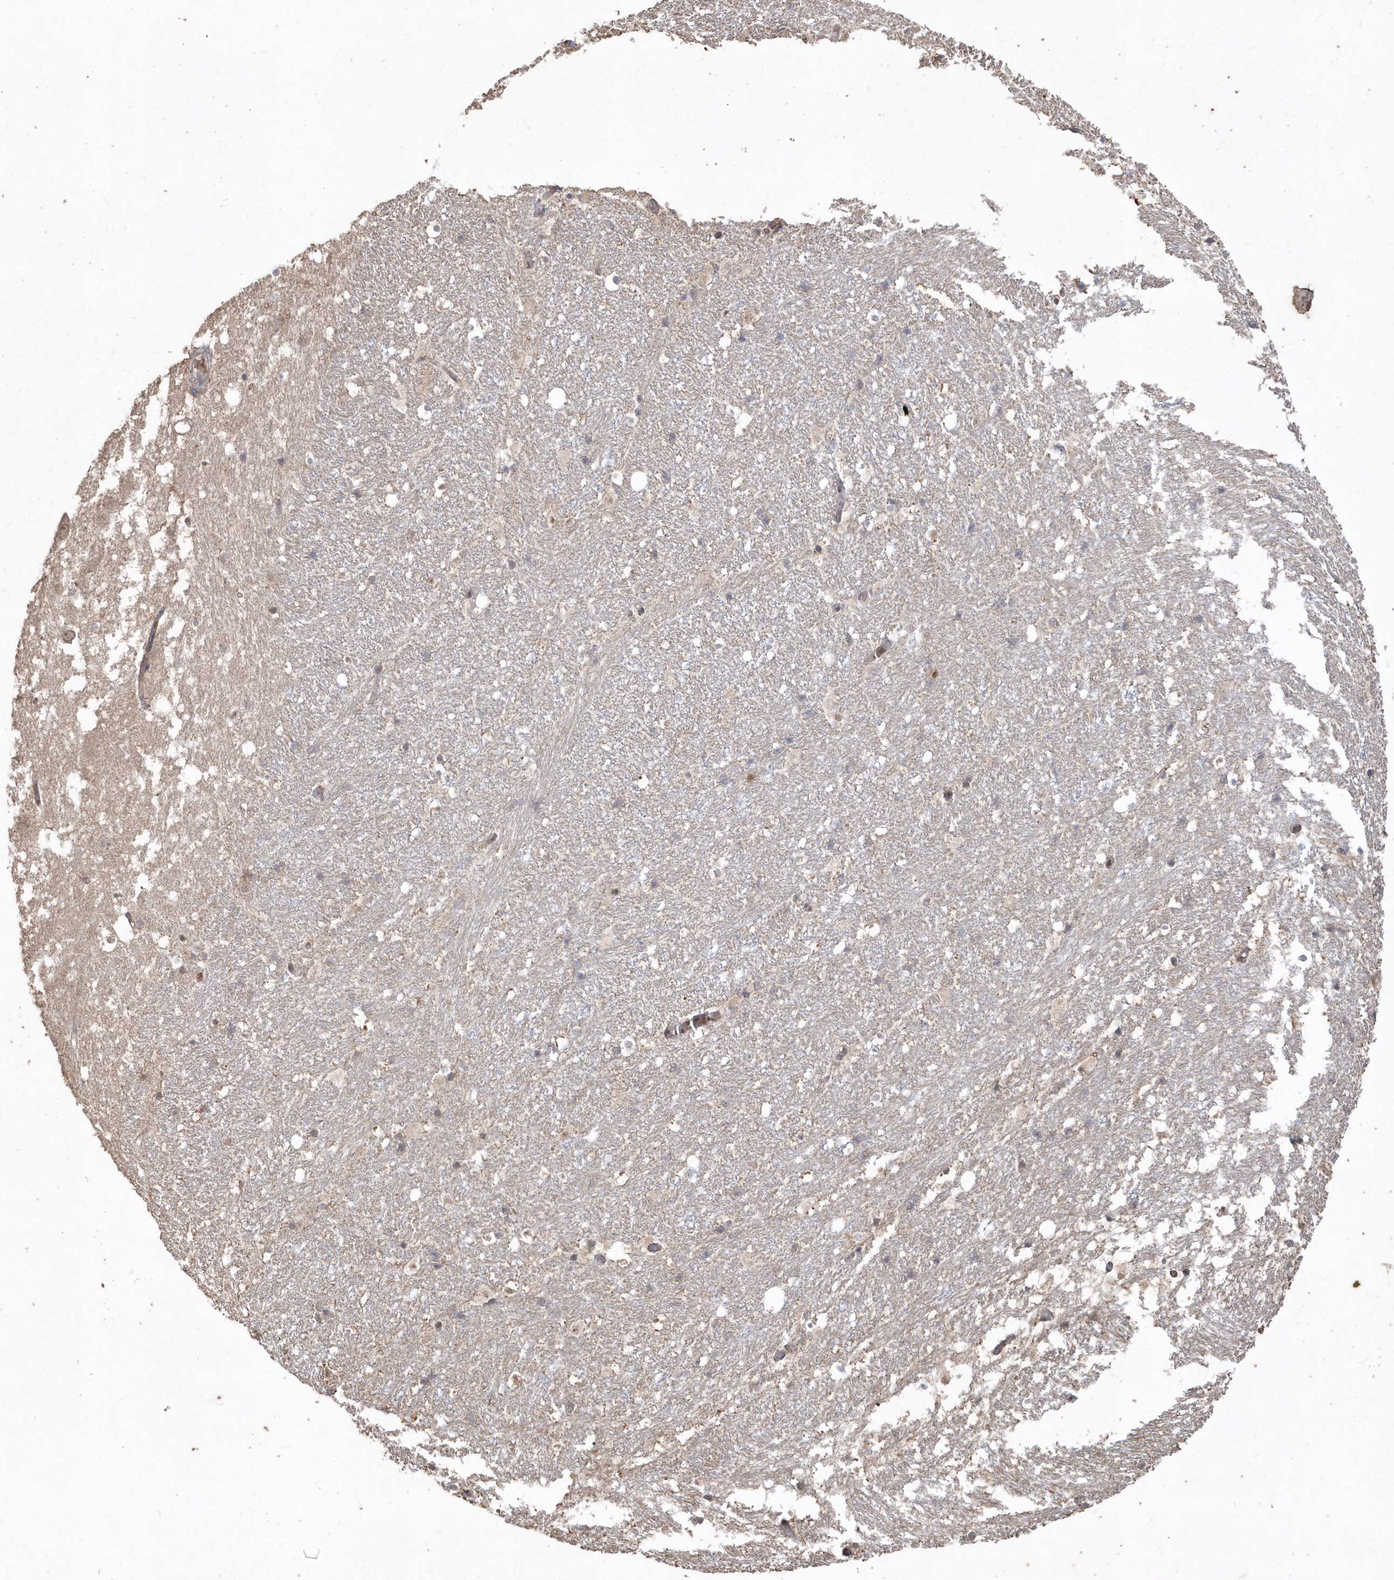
{"staining": {"intensity": "weak", "quantity": "<25%", "location": "cytoplasmic/membranous"}, "tissue": "hippocampus", "cell_type": "Glial cells", "image_type": "normal", "snomed": [{"axis": "morphology", "description": "Normal tissue, NOS"}, {"axis": "topography", "description": "Hippocampus"}], "caption": "This is a histopathology image of immunohistochemistry (IHC) staining of unremarkable hippocampus, which shows no positivity in glial cells.", "gene": "GEMIN6", "patient": {"sex": "female", "age": 52}}